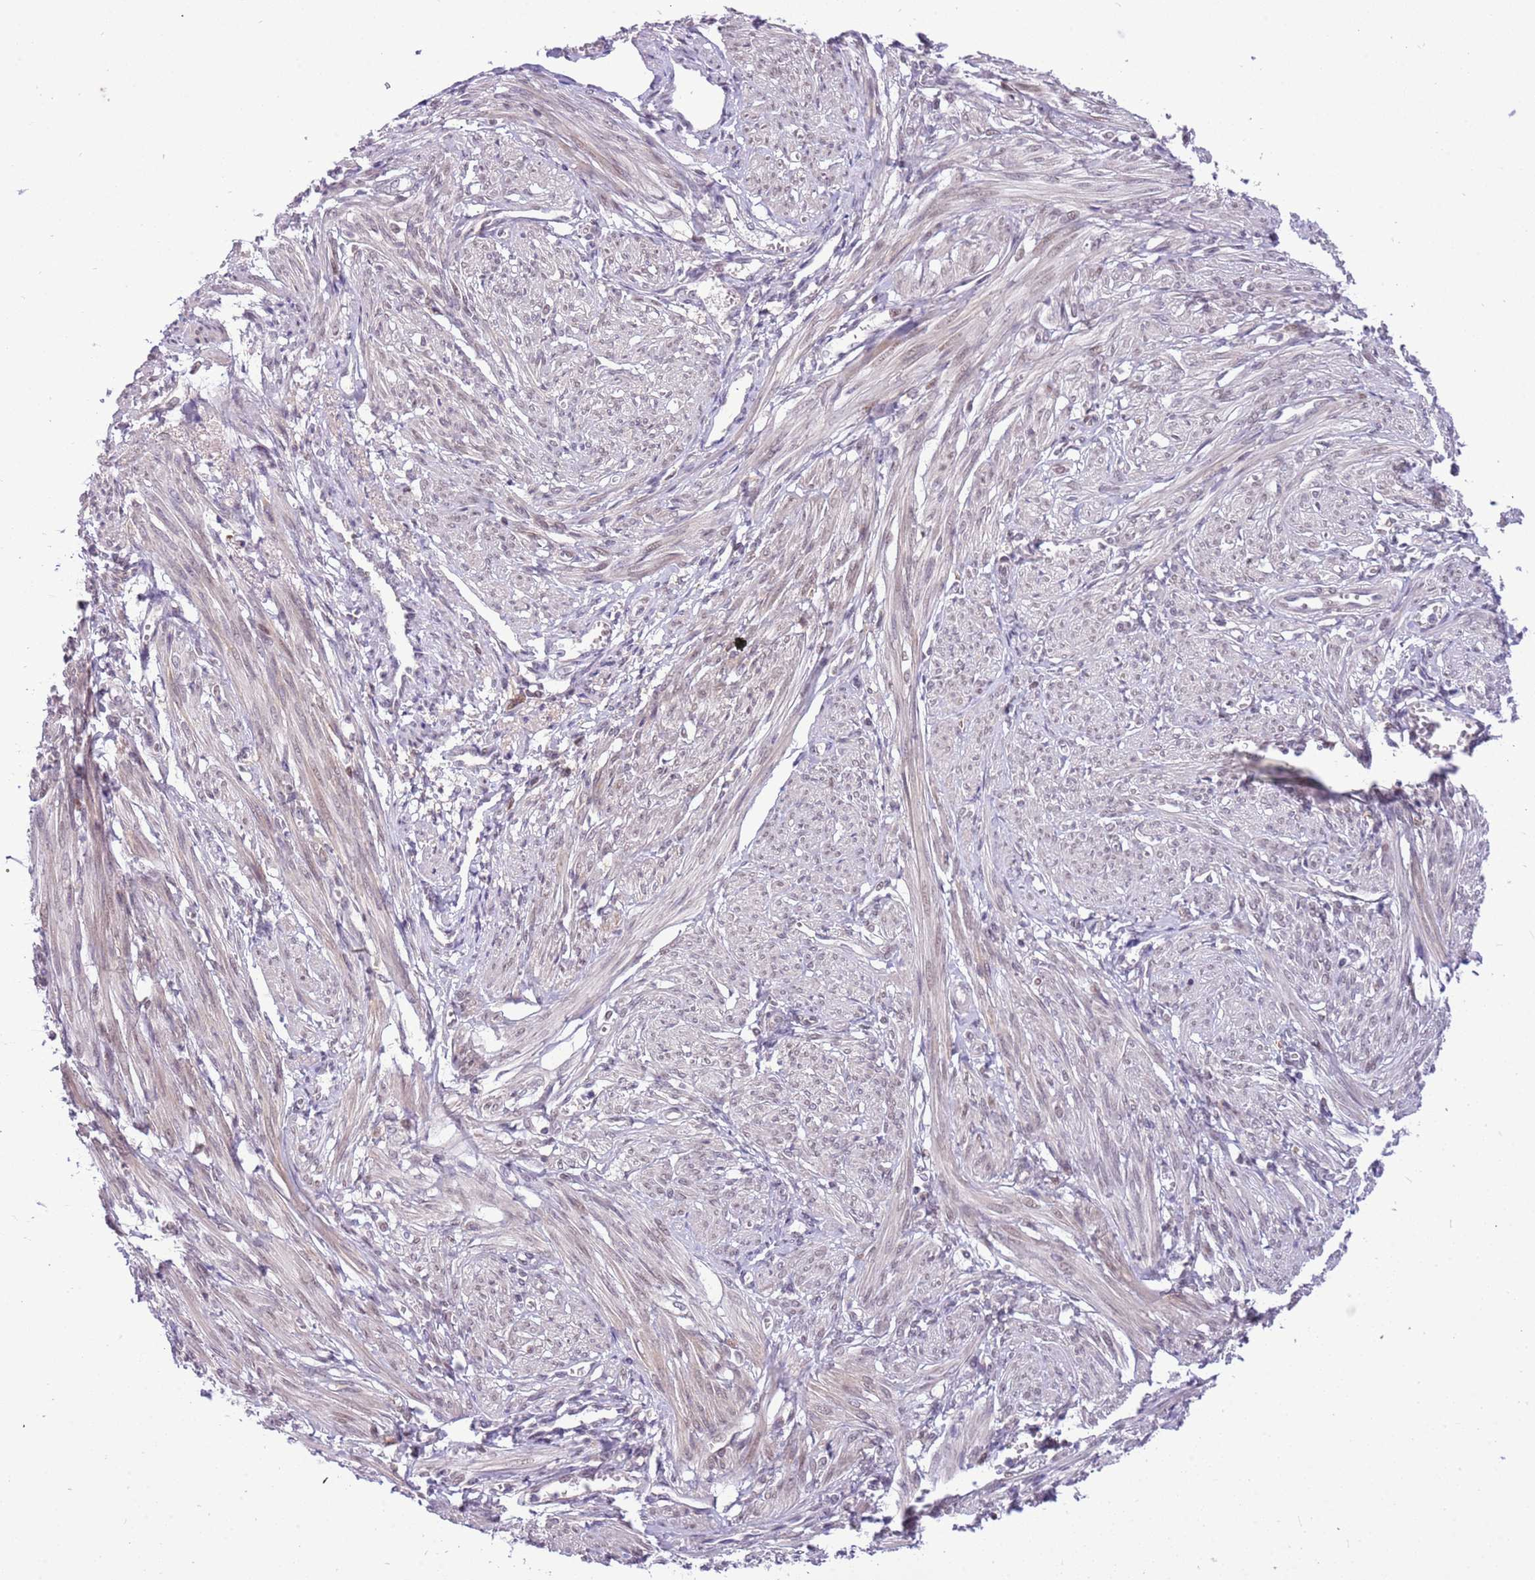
{"staining": {"intensity": "weak", "quantity": "<25%", "location": "nuclear"}, "tissue": "smooth muscle", "cell_type": "Smooth muscle cells", "image_type": "normal", "snomed": [{"axis": "morphology", "description": "Normal tissue, NOS"}, {"axis": "topography", "description": "Smooth muscle"}], "caption": "Immunohistochemistry (IHC) photomicrograph of normal smooth muscle: smooth muscle stained with DAB (3,3'-diaminobenzidine) reveals no significant protein positivity in smooth muscle cells.", "gene": "MAGEF1", "patient": {"sex": "female", "age": 39}}